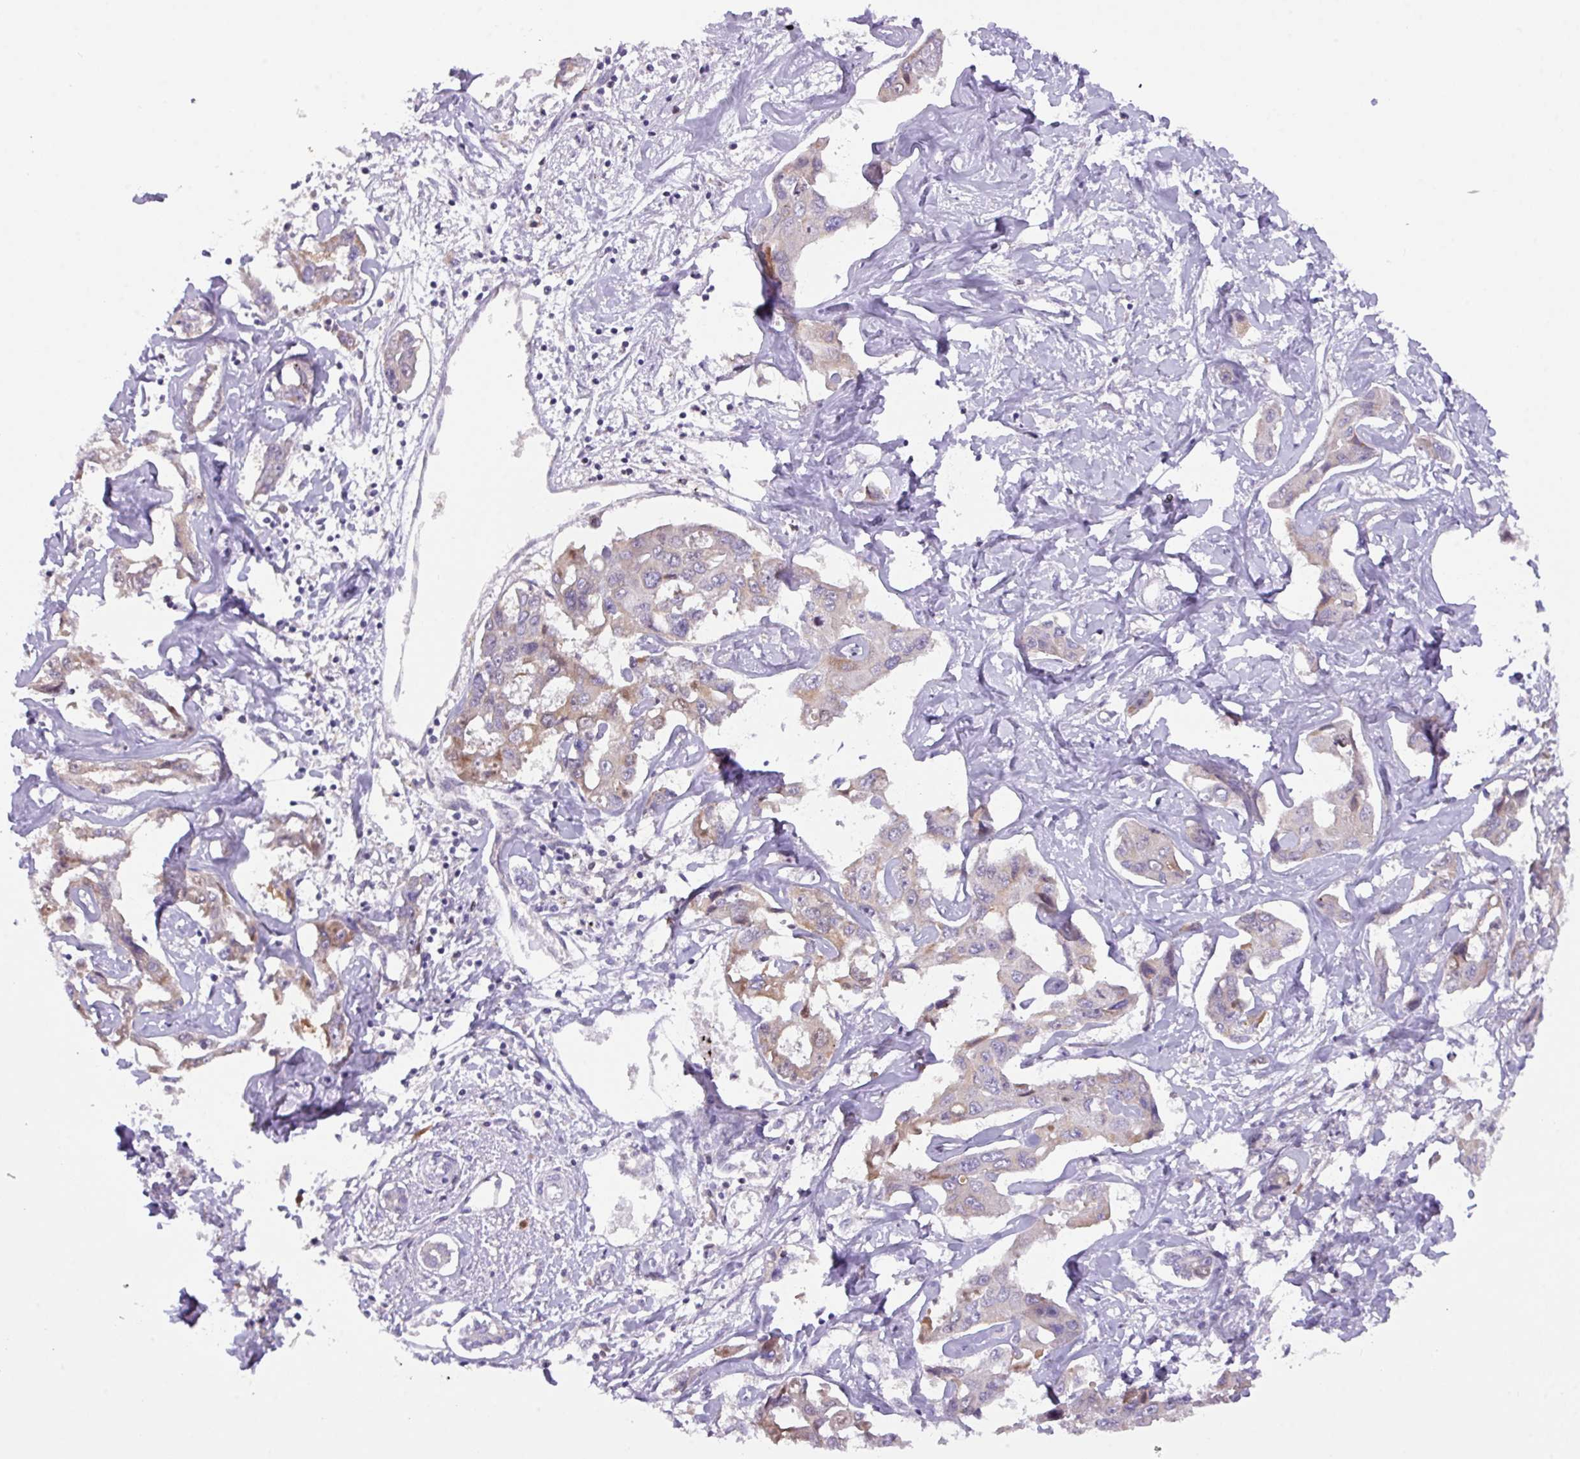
{"staining": {"intensity": "weak", "quantity": ">75%", "location": "cytoplasmic/membranous"}, "tissue": "liver cancer", "cell_type": "Tumor cells", "image_type": "cancer", "snomed": [{"axis": "morphology", "description": "Cholangiocarcinoma"}, {"axis": "topography", "description": "Liver"}], "caption": "Liver cancer tissue exhibits weak cytoplasmic/membranous staining in about >75% of tumor cells, visualized by immunohistochemistry. (DAB = brown stain, brightfield microscopy at high magnification).", "gene": "ZNF394", "patient": {"sex": "male", "age": 59}}